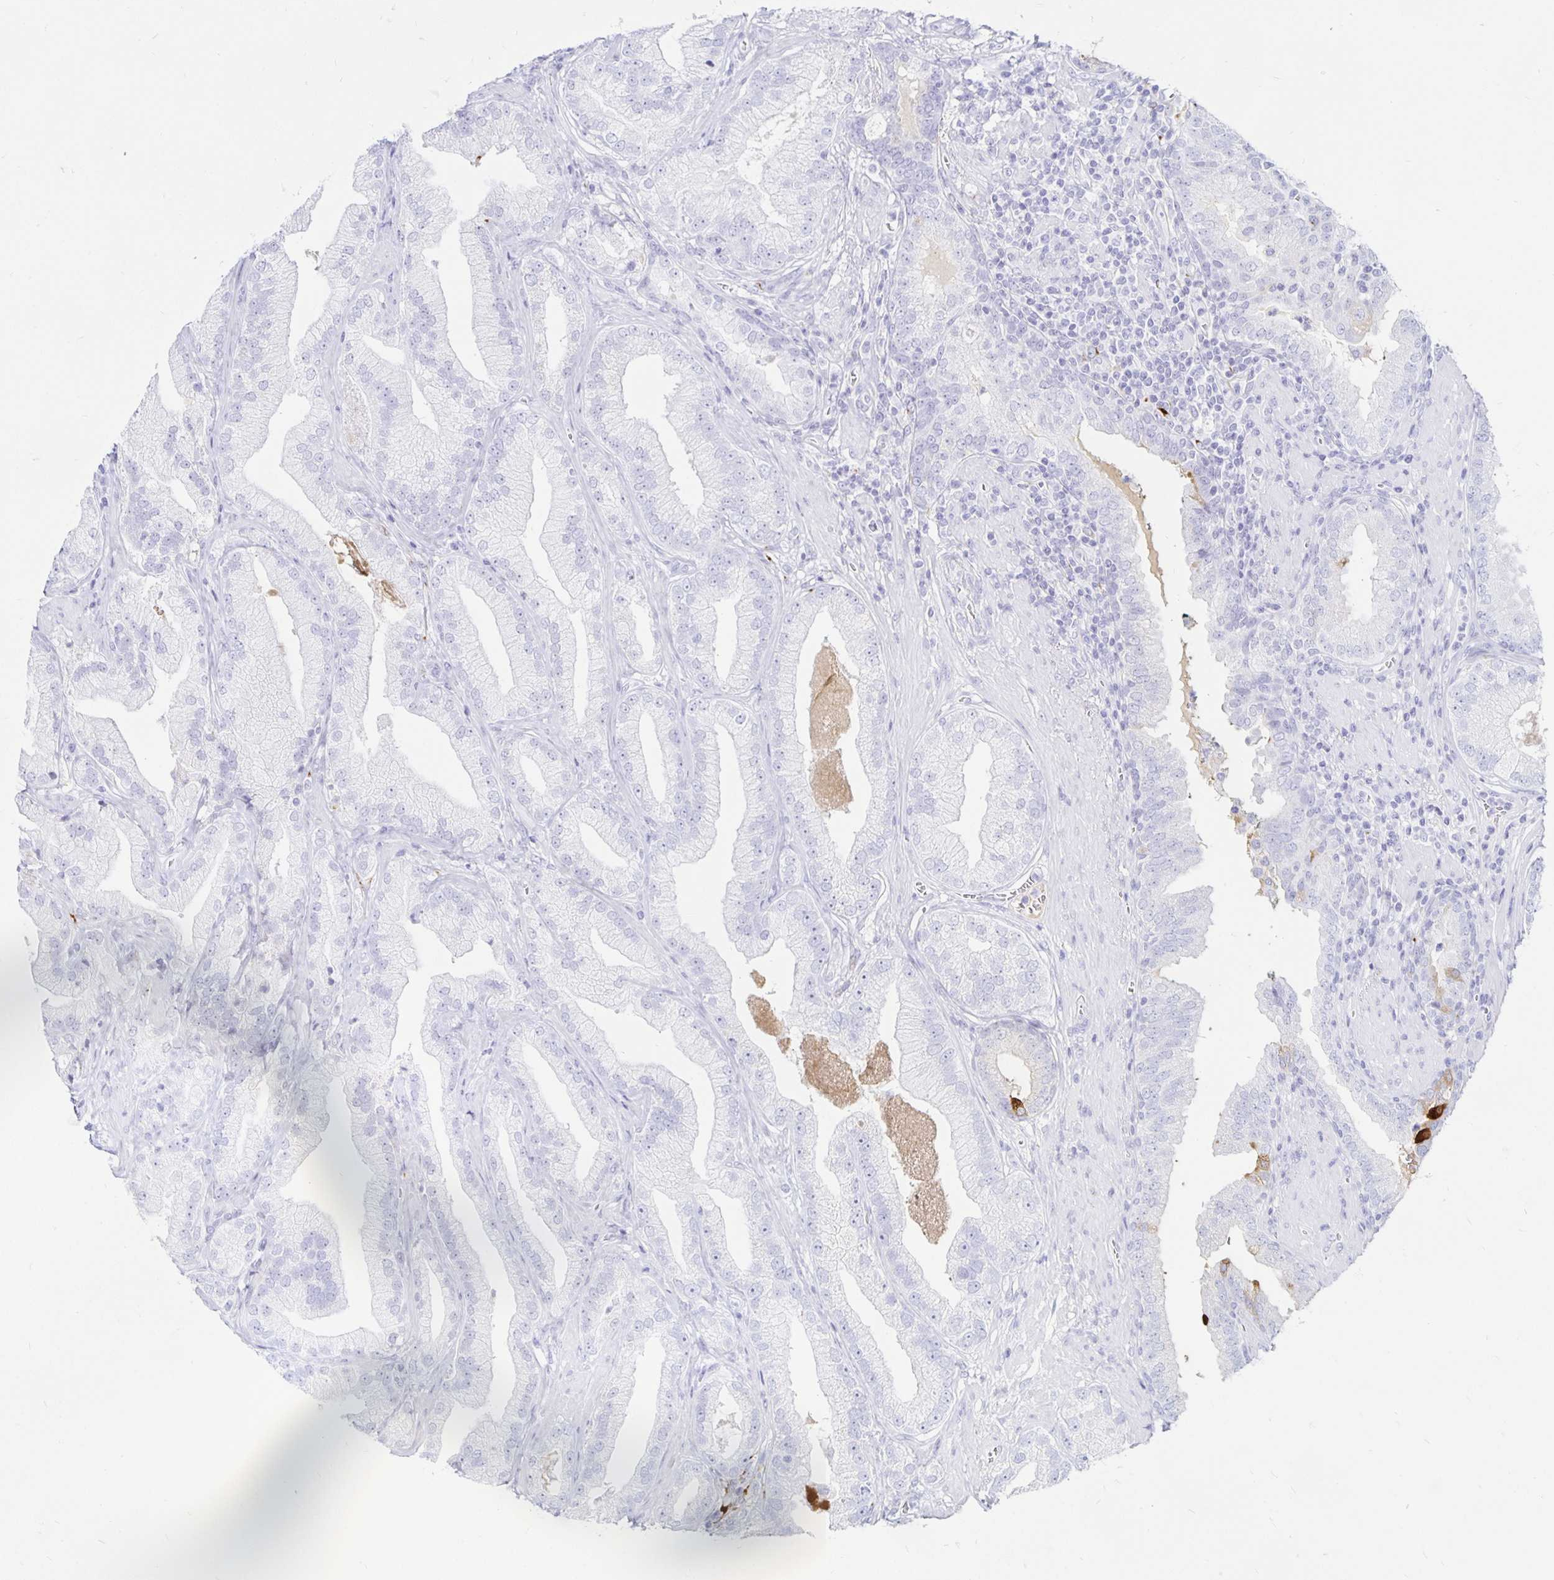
{"staining": {"intensity": "weak", "quantity": "<25%", "location": "cytoplasmic/membranous"}, "tissue": "prostate cancer", "cell_type": "Tumor cells", "image_type": "cancer", "snomed": [{"axis": "morphology", "description": "Adenocarcinoma, Low grade"}, {"axis": "topography", "description": "Prostate"}], "caption": "Tumor cells are negative for protein expression in human low-grade adenocarcinoma (prostate).", "gene": "TIMP1", "patient": {"sex": "male", "age": 62}}